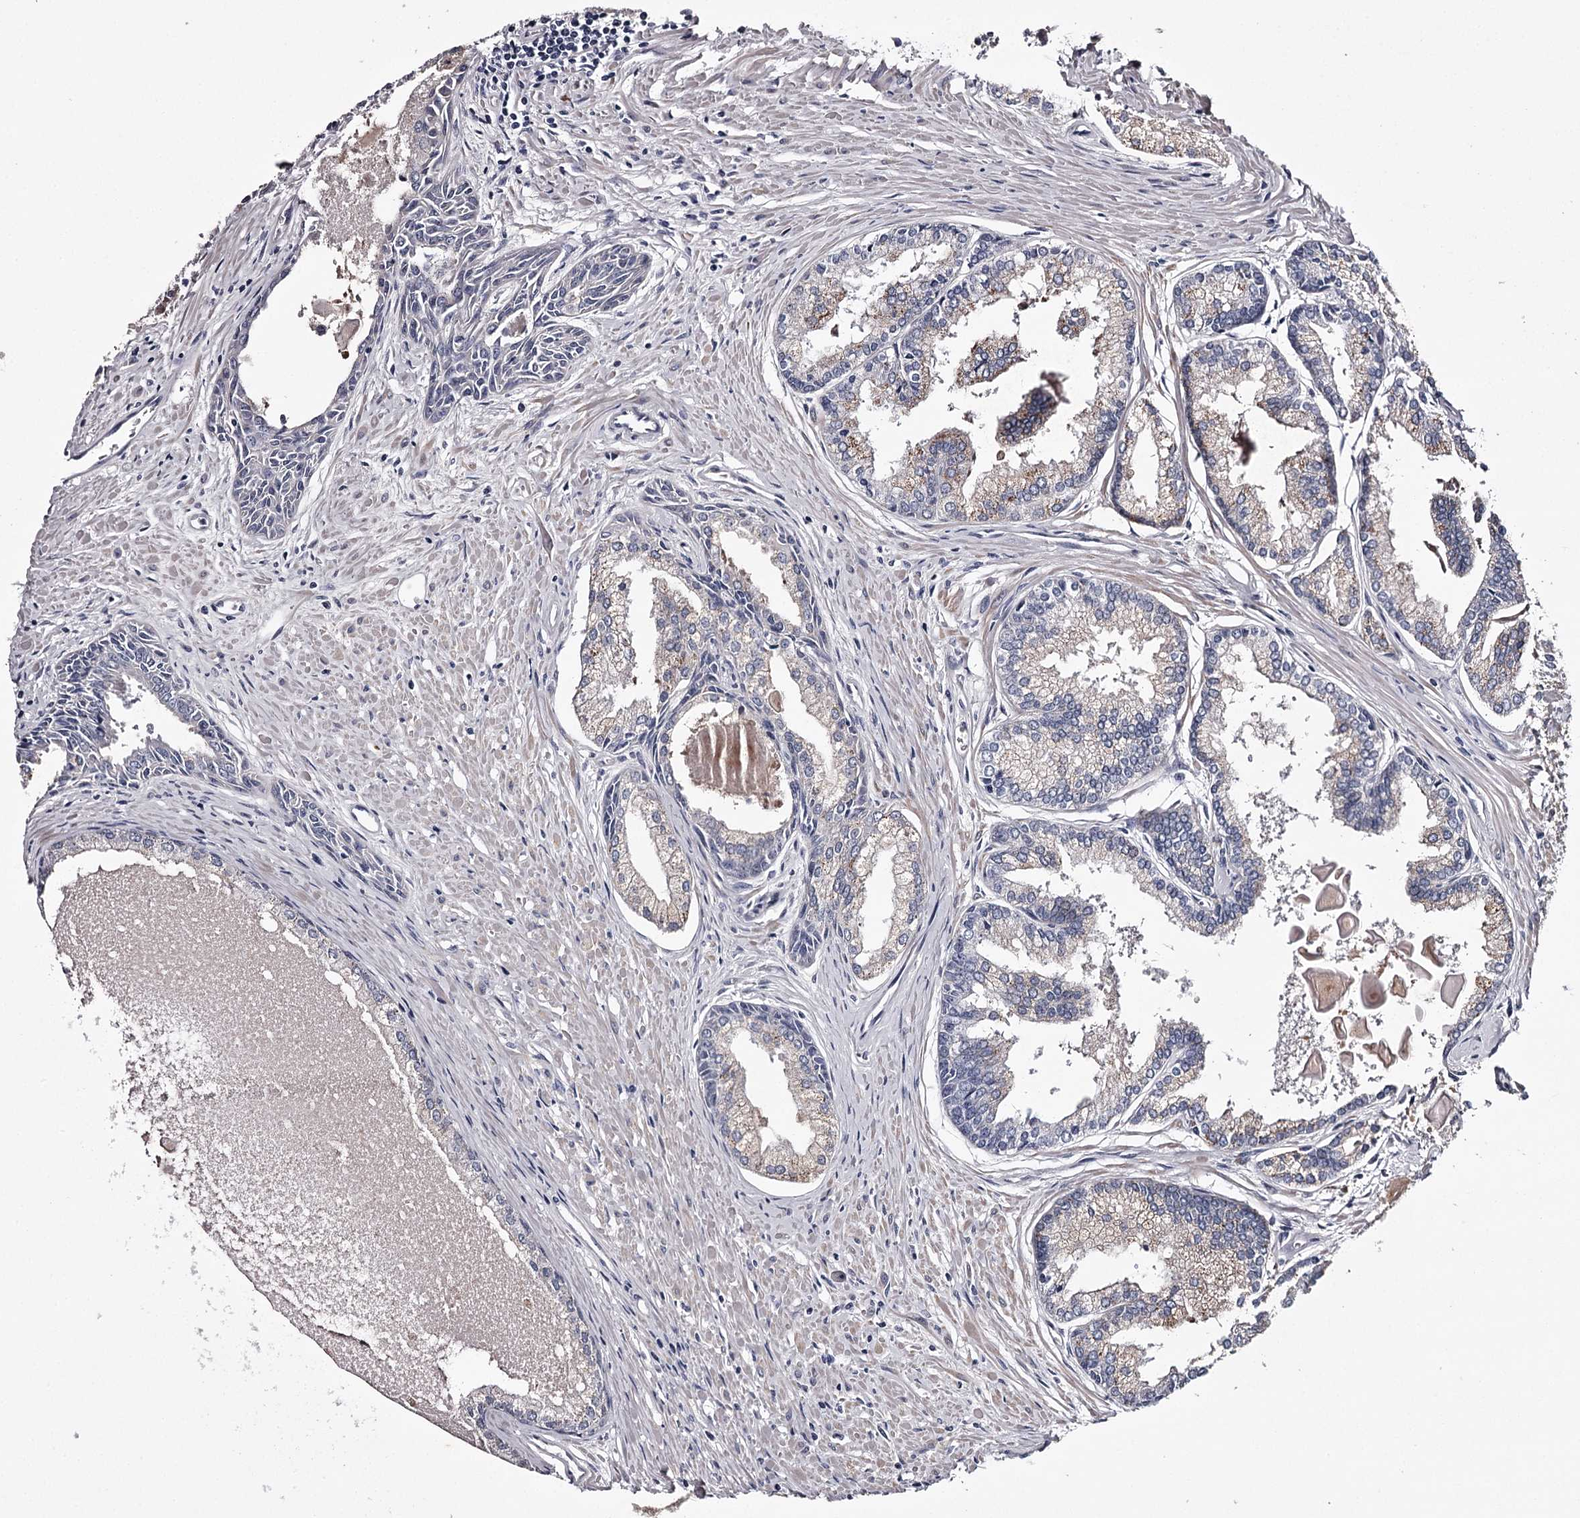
{"staining": {"intensity": "negative", "quantity": "none", "location": "none"}, "tissue": "prostate cancer", "cell_type": "Tumor cells", "image_type": "cancer", "snomed": [{"axis": "morphology", "description": "Adenocarcinoma, High grade"}, {"axis": "topography", "description": "Prostate"}], "caption": "Tumor cells show no significant protein positivity in adenocarcinoma (high-grade) (prostate).", "gene": "FDXACB1", "patient": {"sex": "male", "age": 68}}